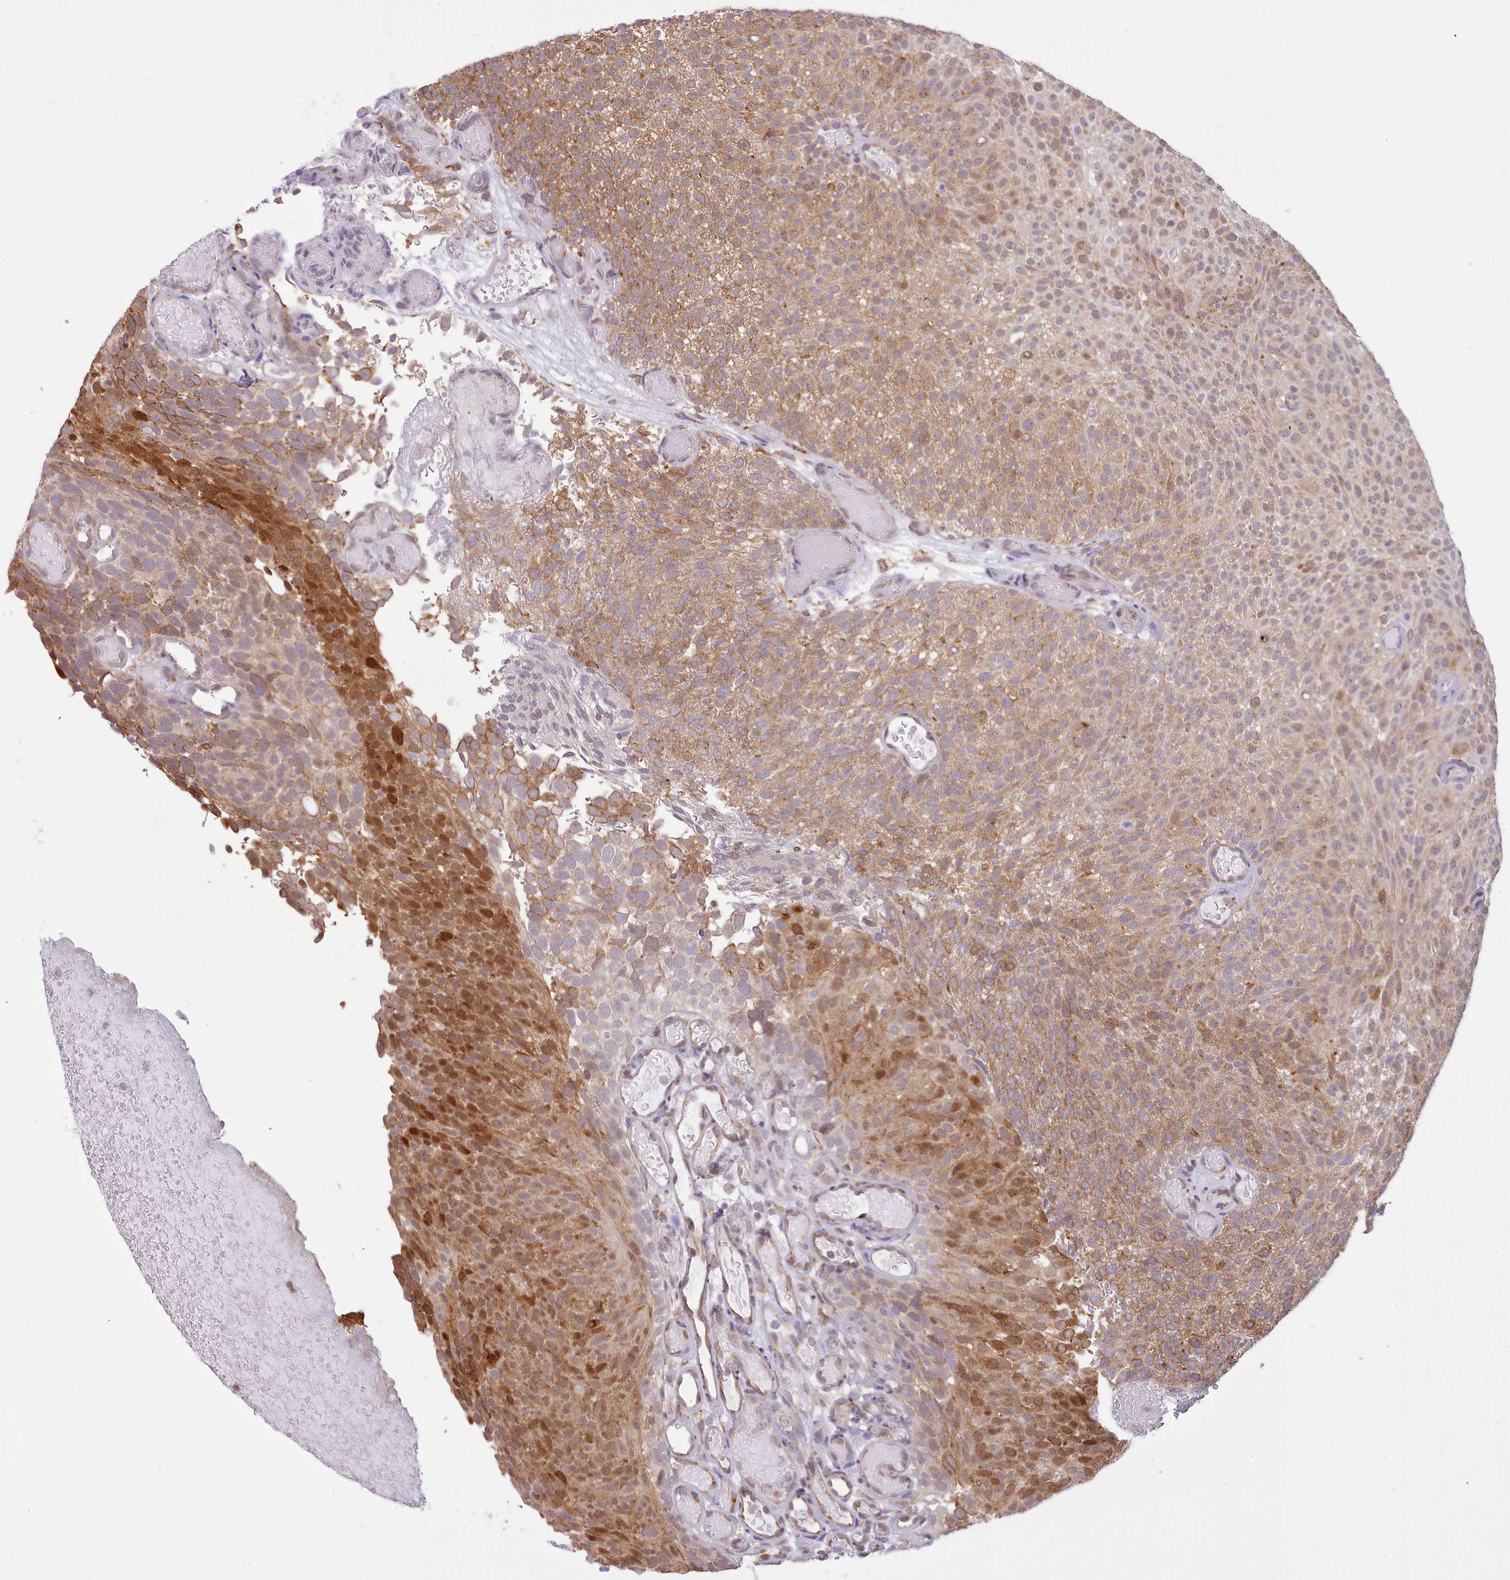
{"staining": {"intensity": "strong", "quantity": "25%-75%", "location": "cytoplasmic/membranous"}, "tissue": "urothelial cancer", "cell_type": "Tumor cells", "image_type": "cancer", "snomed": [{"axis": "morphology", "description": "Urothelial carcinoma, Low grade"}, {"axis": "topography", "description": "Urinary bladder"}], "caption": "Urothelial cancer was stained to show a protein in brown. There is high levels of strong cytoplasmic/membranous expression in about 25%-75% of tumor cells.", "gene": "SEC61B", "patient": {"sex": "male", "age": 78}}